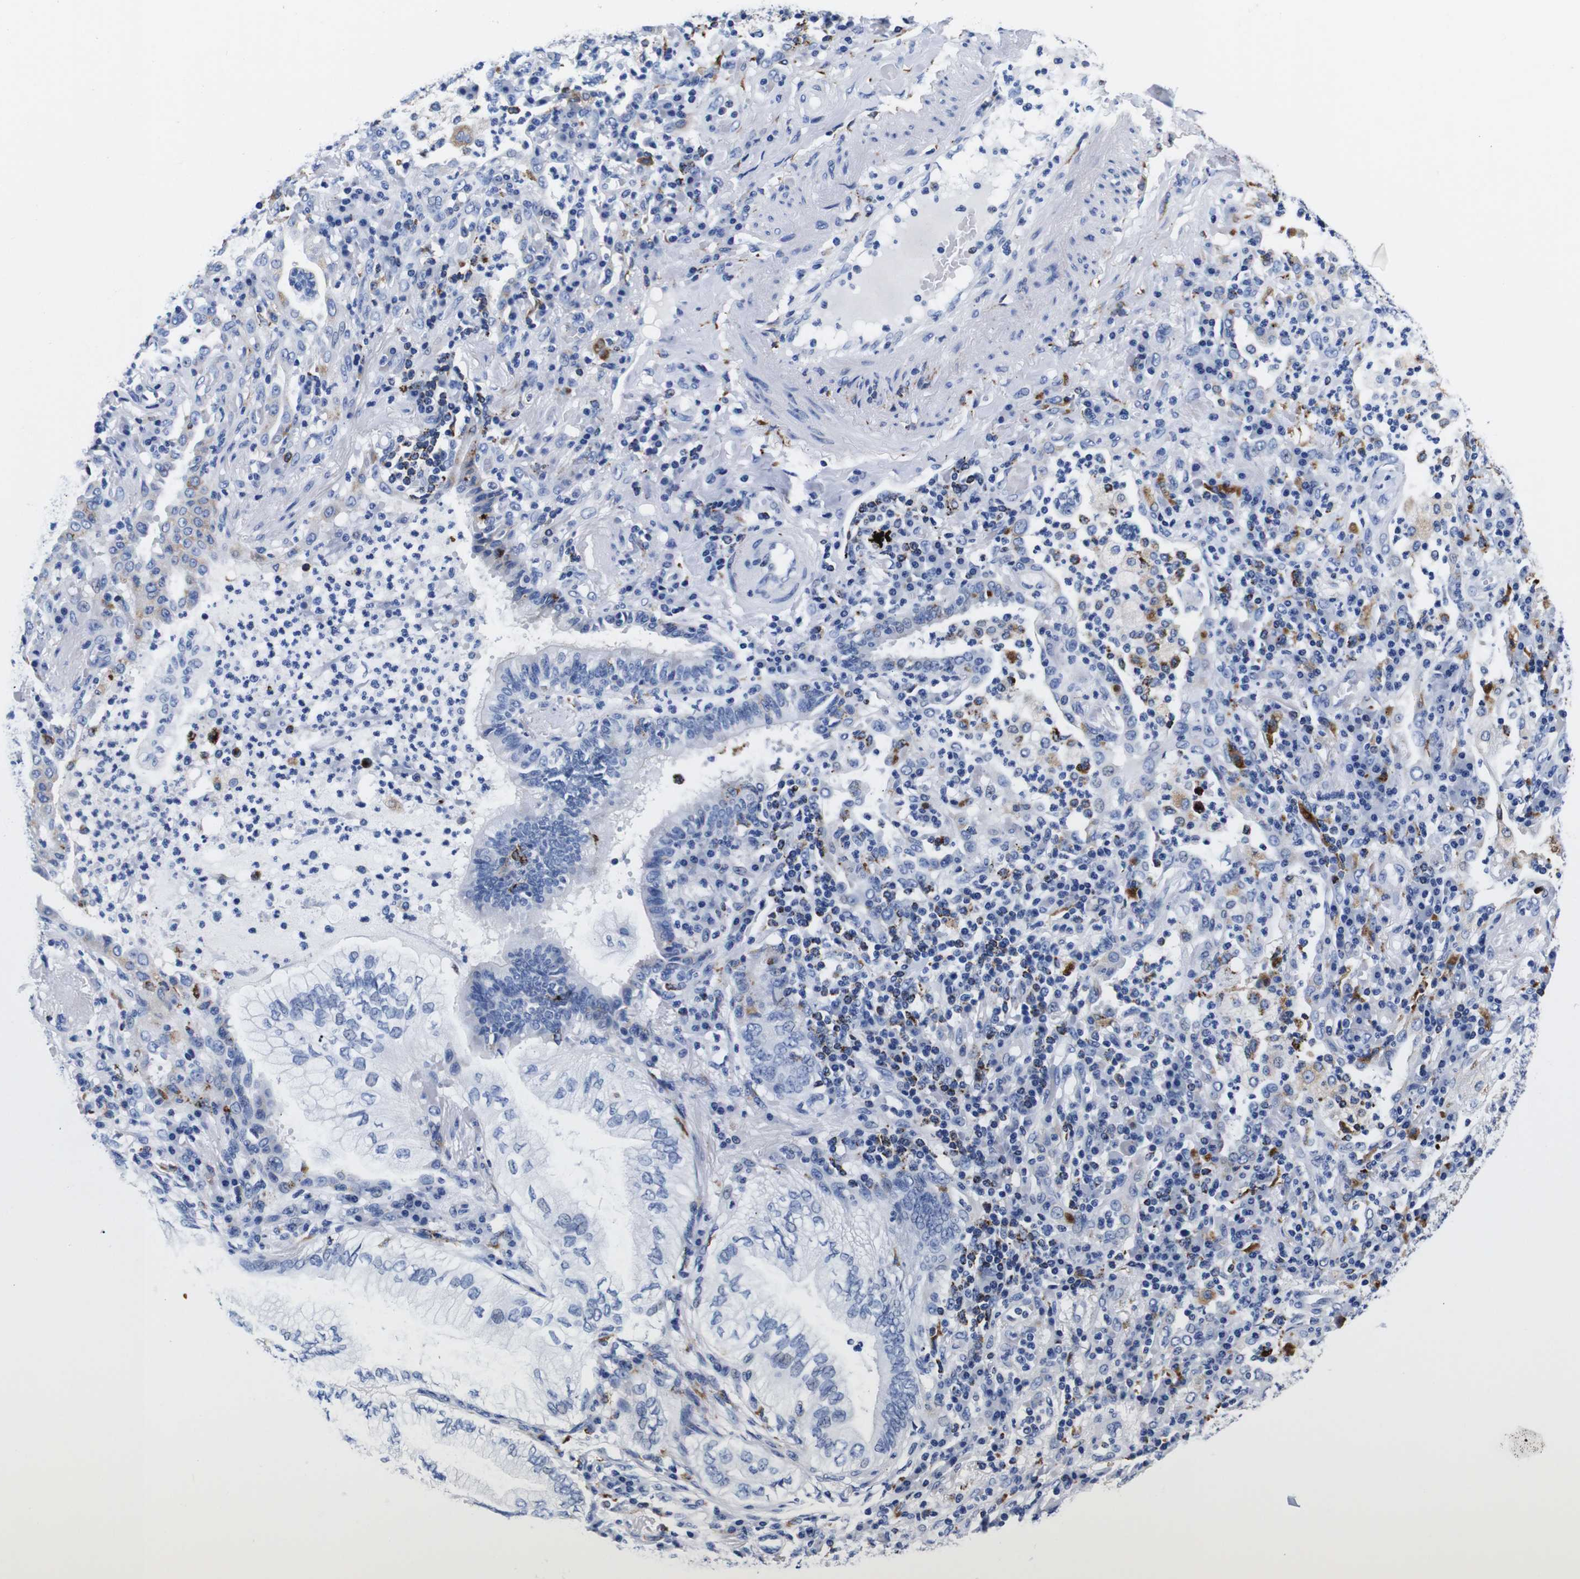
{"staining": {"intensity": "negative", "quantity": "none", "location": "none"}, "tissue": "lung cancer", "cell_type": "Tumor cells", "image_type": "cancer", "snomed": [{"axis": "morphology", "description": "Normal tissue, NOS"}, {"axis": "morphology", "description": "Adenocarcinoma, NOS"}, {"axis": "topography", "description": "Bronchus"}, {"axis": "topography", "description": "Lung"}], "caption": "This is an IHC photomicrograph of human adenocarcinoma (lung). There is no expression in tumor cells.", "gene": "HLA-DMB", "patient": {"sex": "female", "age": 70}}